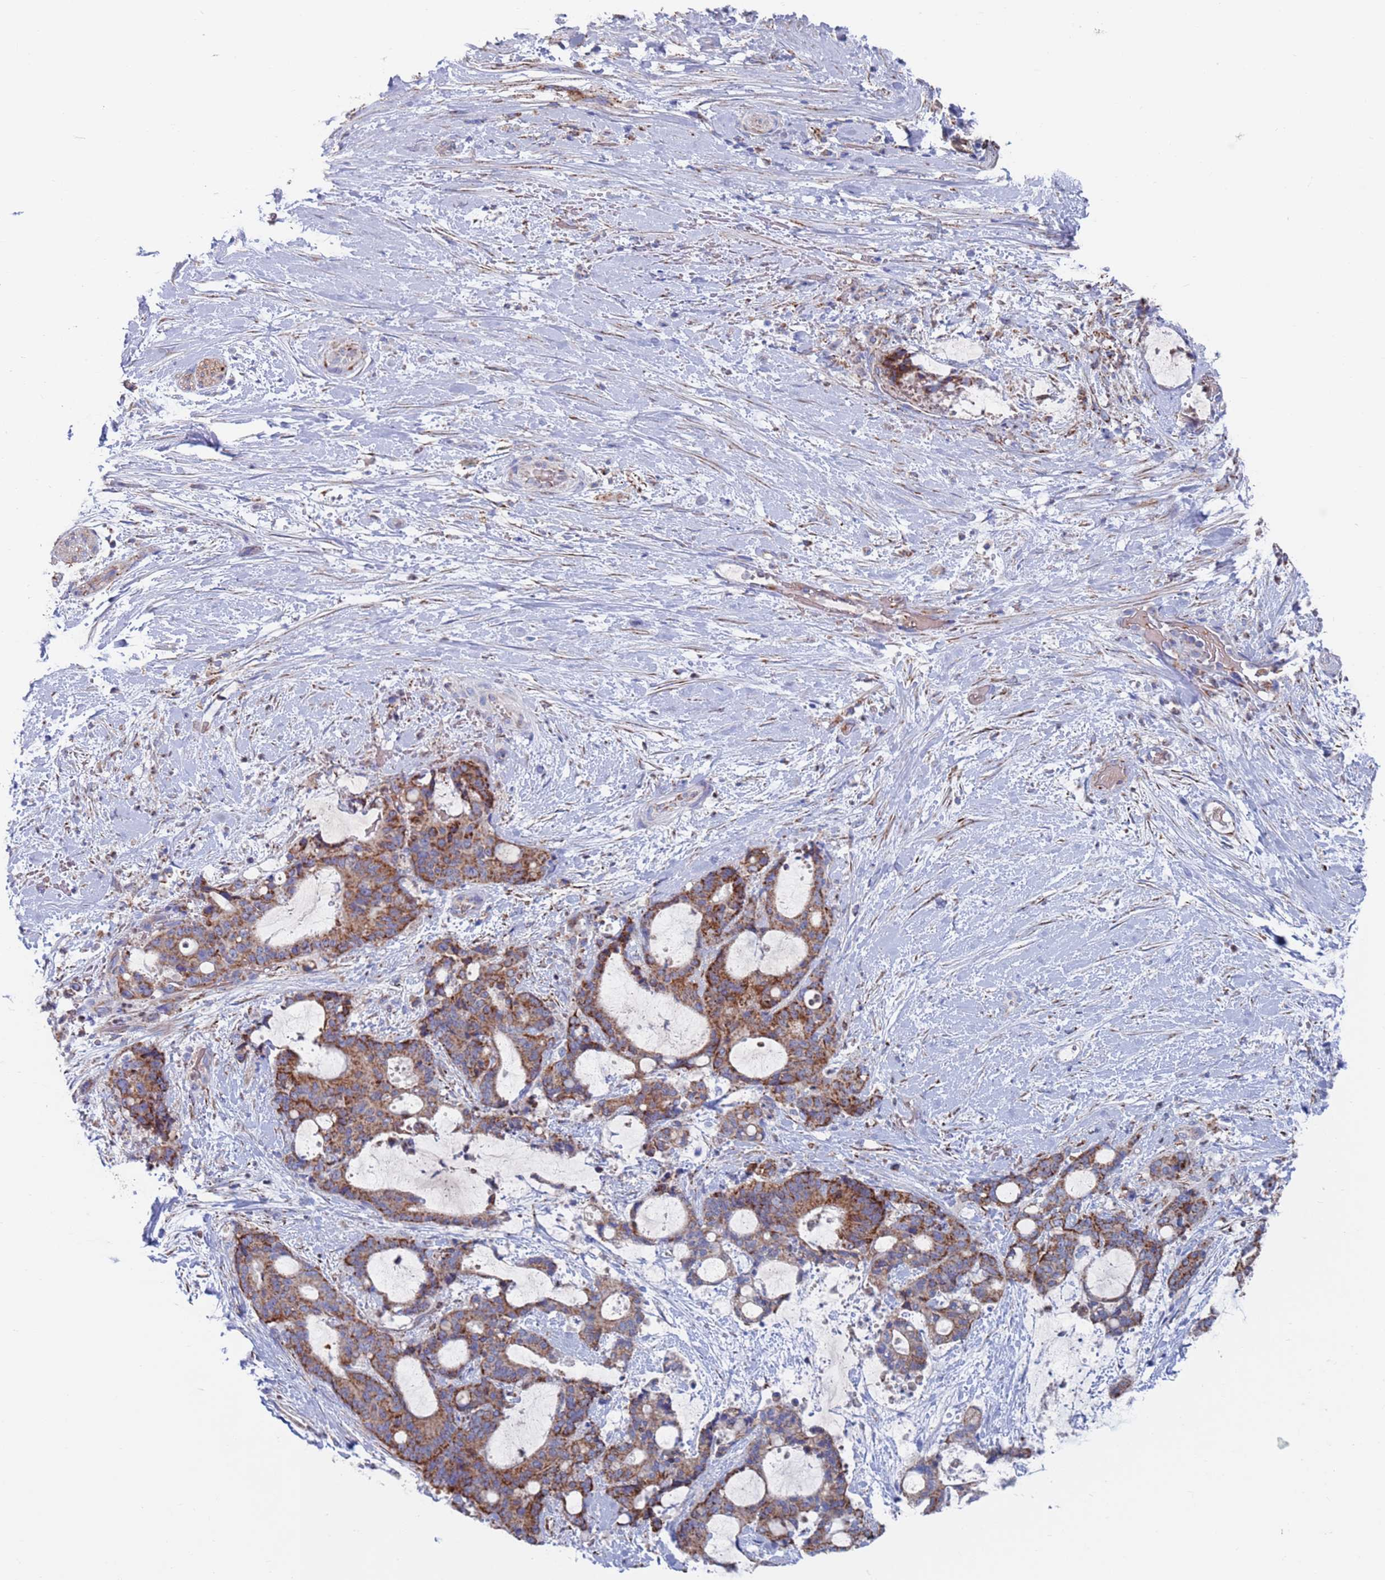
{"staining": {"intensity": "moderate", "quantity": ">75%", "location": "cytoplasmic/membranous"}, "tissue": "liver cancer", "cell_type": "Tumor cells", "image_type": "cancer", "snomed": [{"axis": "morphology", "description": "Normal tissue, NOS"}, {"axis": "morphology", "description": "Cholangiocarcinoma"}, {"axis": "topography", "description": "Liver"}, {"axis": "topography", "description": "Peripheral nerve tissue"}], "caption": "Immunohistochemistry photomicrograph of neoplastic tissue: liver cholangiocarcinoma stained using immunohistochemistry (IHC) shows medium levels of moderate protein expression localized specifically in the cytoplasmic/membranous of tumor cells, appearing as a cytoplasmic/membranous brown color.", "gene": "CHCHD6", "patient": {"sex": "female", "age": 73}}